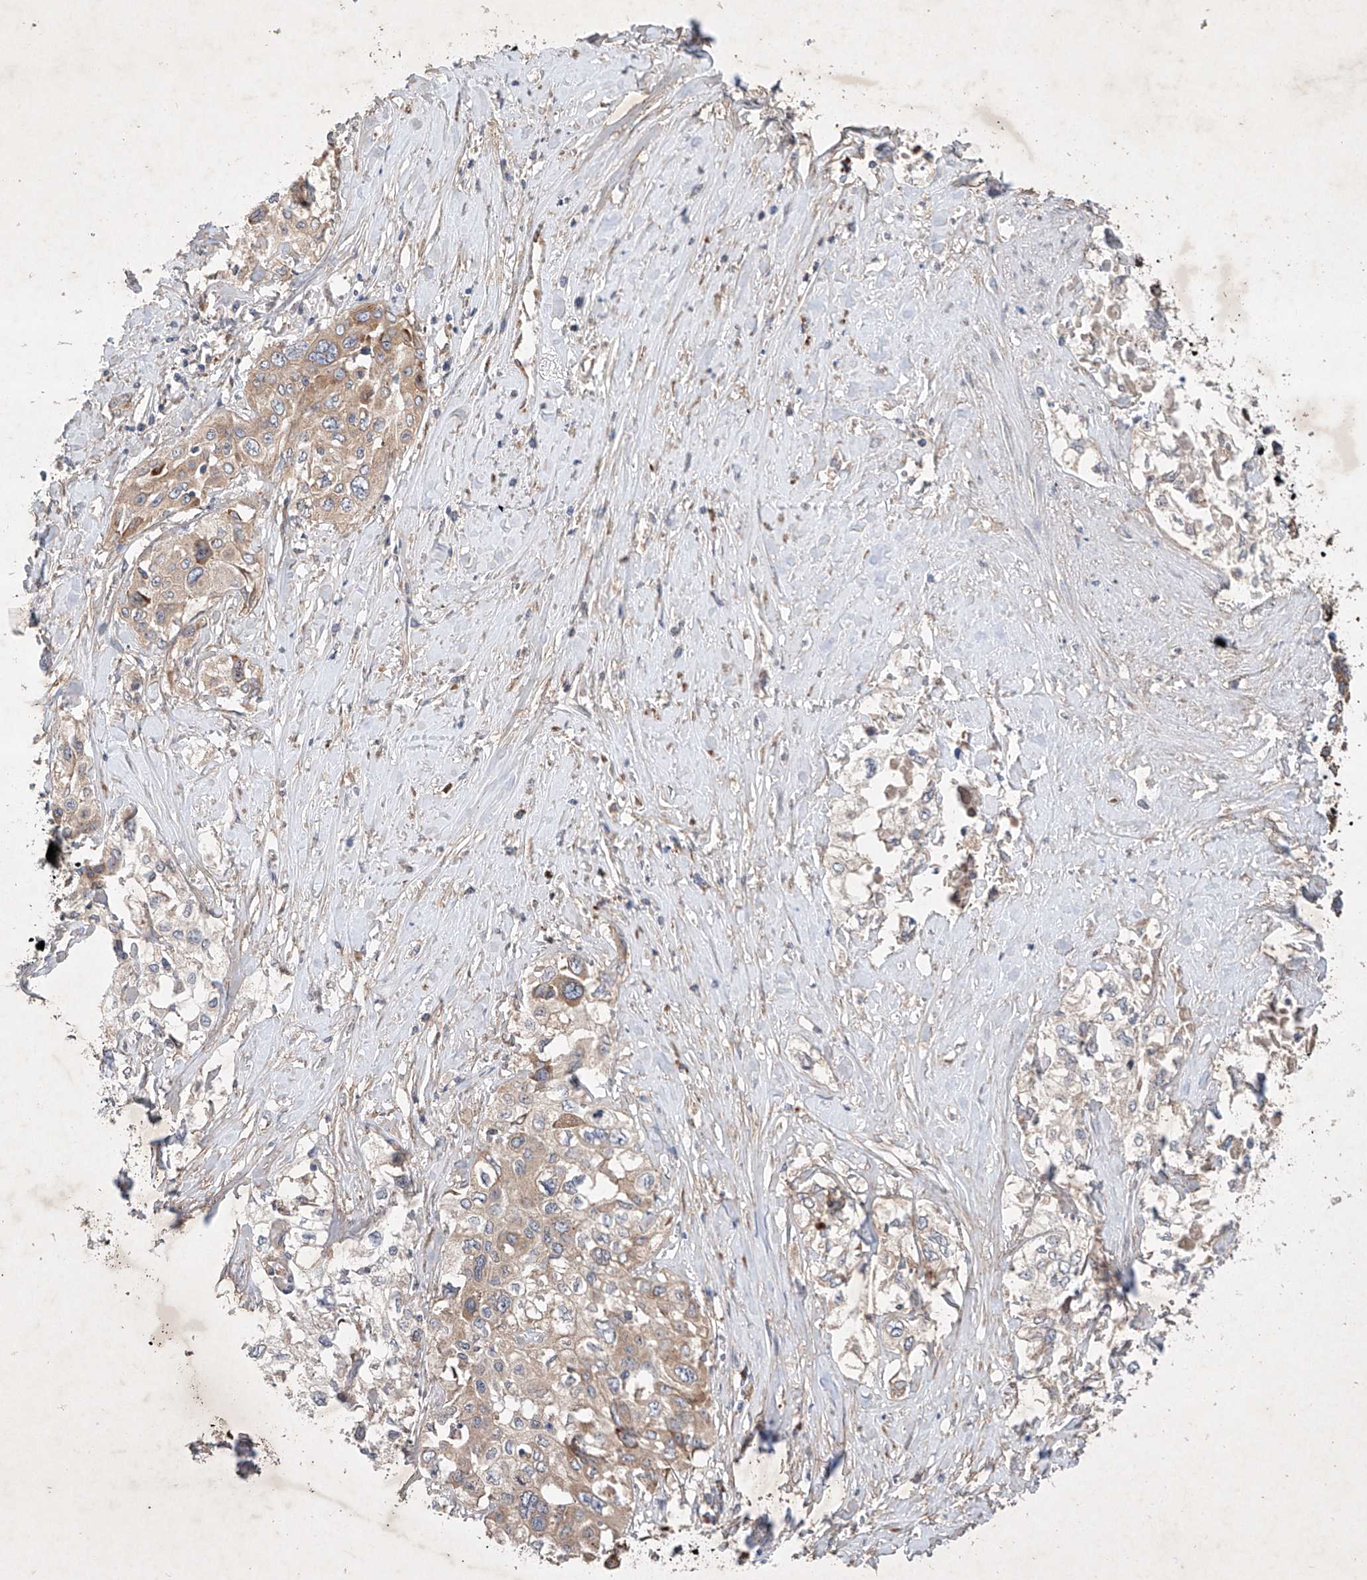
{"staining": {"intensity": "weak", "quantity": ">75%", "location": "cytoplasmic/membranous"}, "tissue": "cervical cancer", "cell_type": "Tumor cells", "image_type": "cancer", "snomed": [{"axis": "morphology", "description": "Squamous cell carcinoma, NOS"}, {"axis": "topography", "description": "Cervix"}], "caption": "Immunohistochemistry staining of cervical cancer (squamous cell carcinoma), which displays low levels of weak cytoplasmic/membranous staining in approximately >75% of tumor cells indicating weak cytoplasmic/membranous protein staining. The staining was performed using DAB (3,3'-diaminobenzidine) (brown) for protein detection and nuclei were counterstained in hematoxylin (blue).", "gene": "FASTK", "patient": {"sex": "female", "age": 31}}